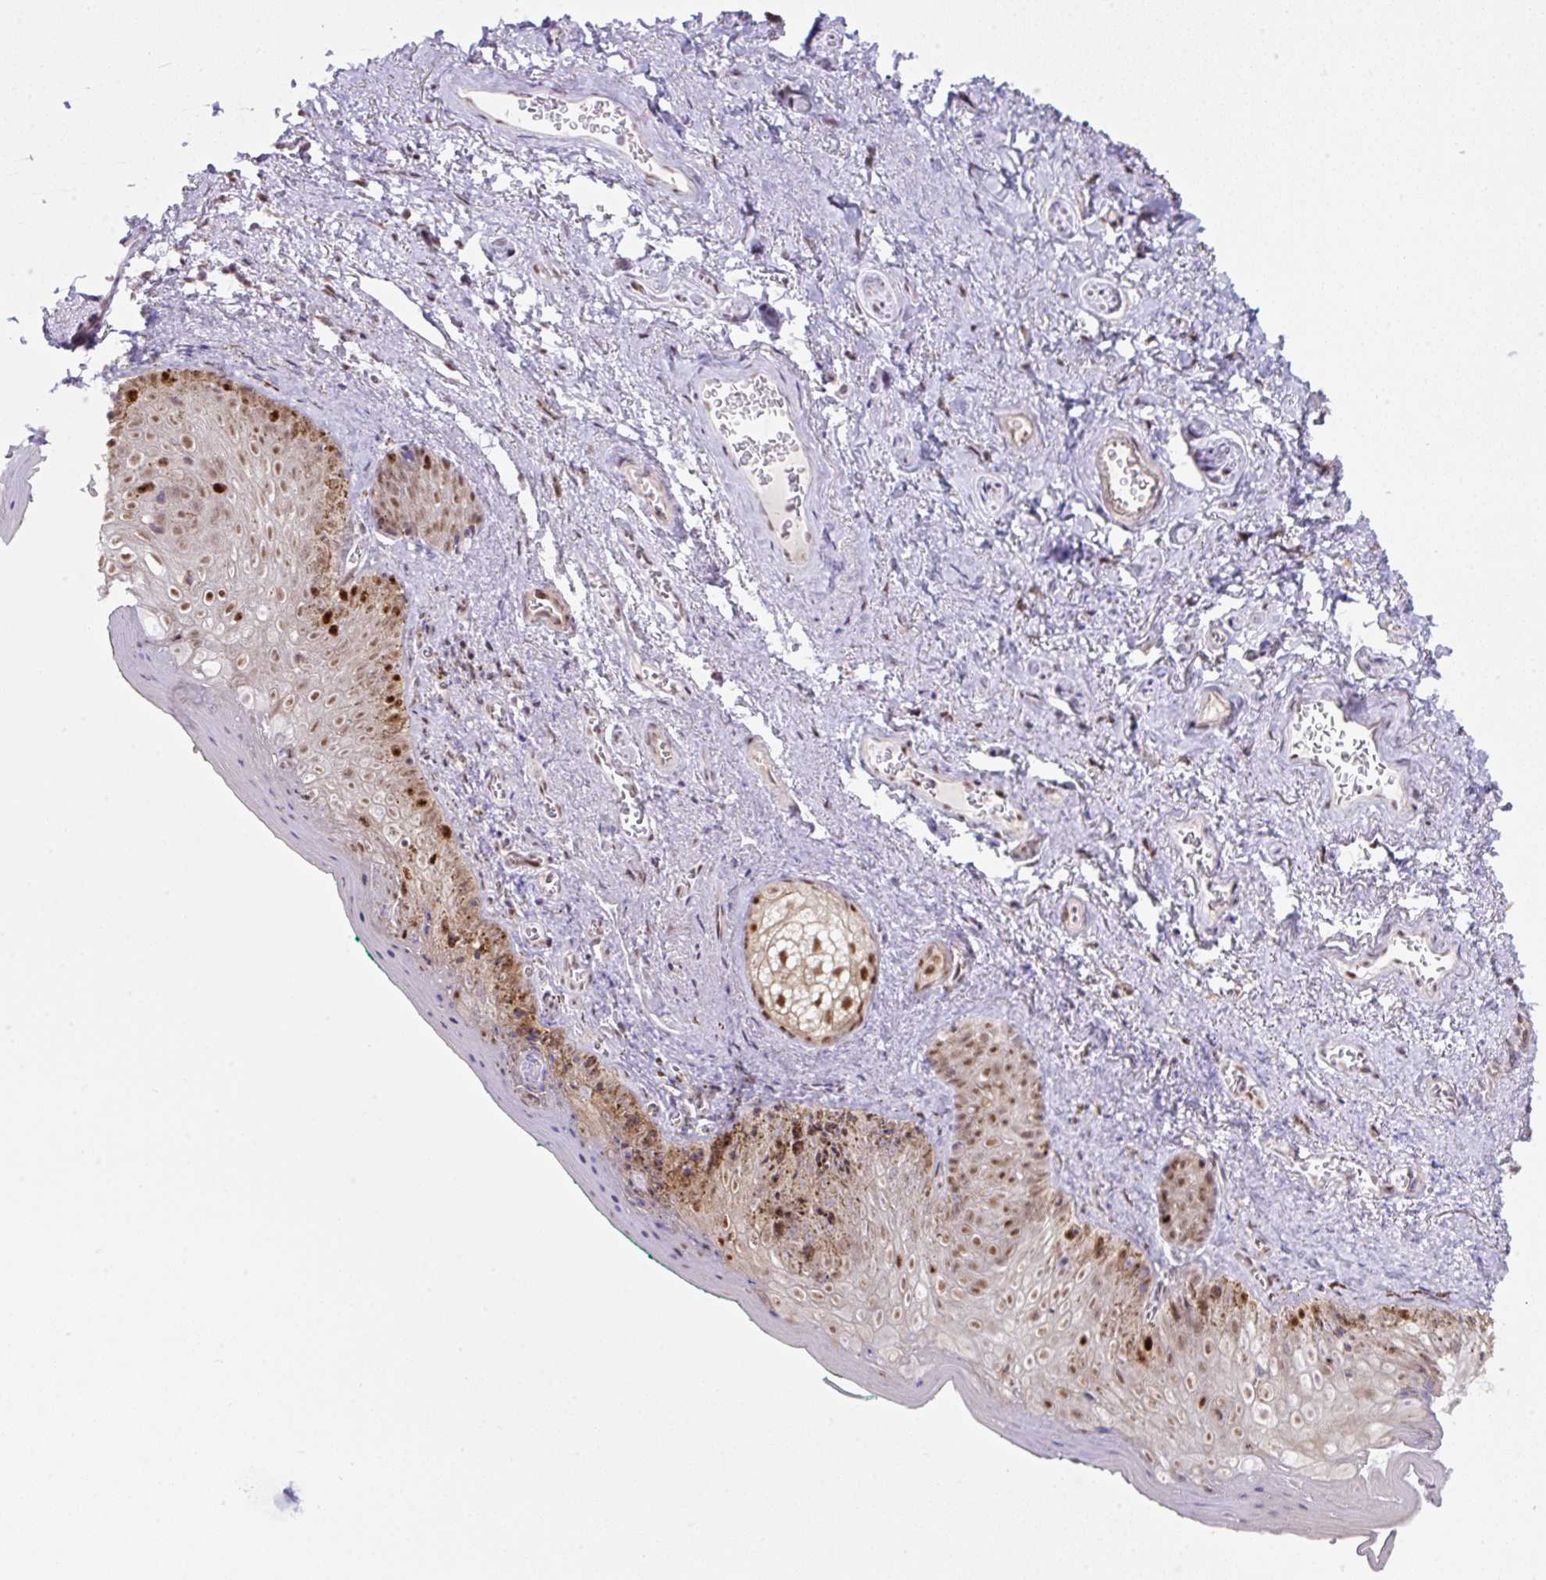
{"staining": {"intensity": "moderate", "quantity": ">75%", "location": "nuclear"}, "tissue": "vagina", "cell_type": "Squamous epithelial cells", "image_type": "normal", "snomed": [{"axis": "morphology", "description": "Normal tissue, NOS"}, {"axis": "topography", "description": "Vulva"}, {"axis": "topography", "description": "Vagina"}, {"axis": "topography", "description": "Peripheral nerve tissue"}], "caption": "This micrograph demonstrates benign vagina stained with immunohistochemistry to label a protein in brown. The nuclear of squamous epithelial cells show moderate positivity for the protein. Nuclei are counter-stained blue.", "gene": "TAF1A", "patient": {"sex": "female", "age": 66}}